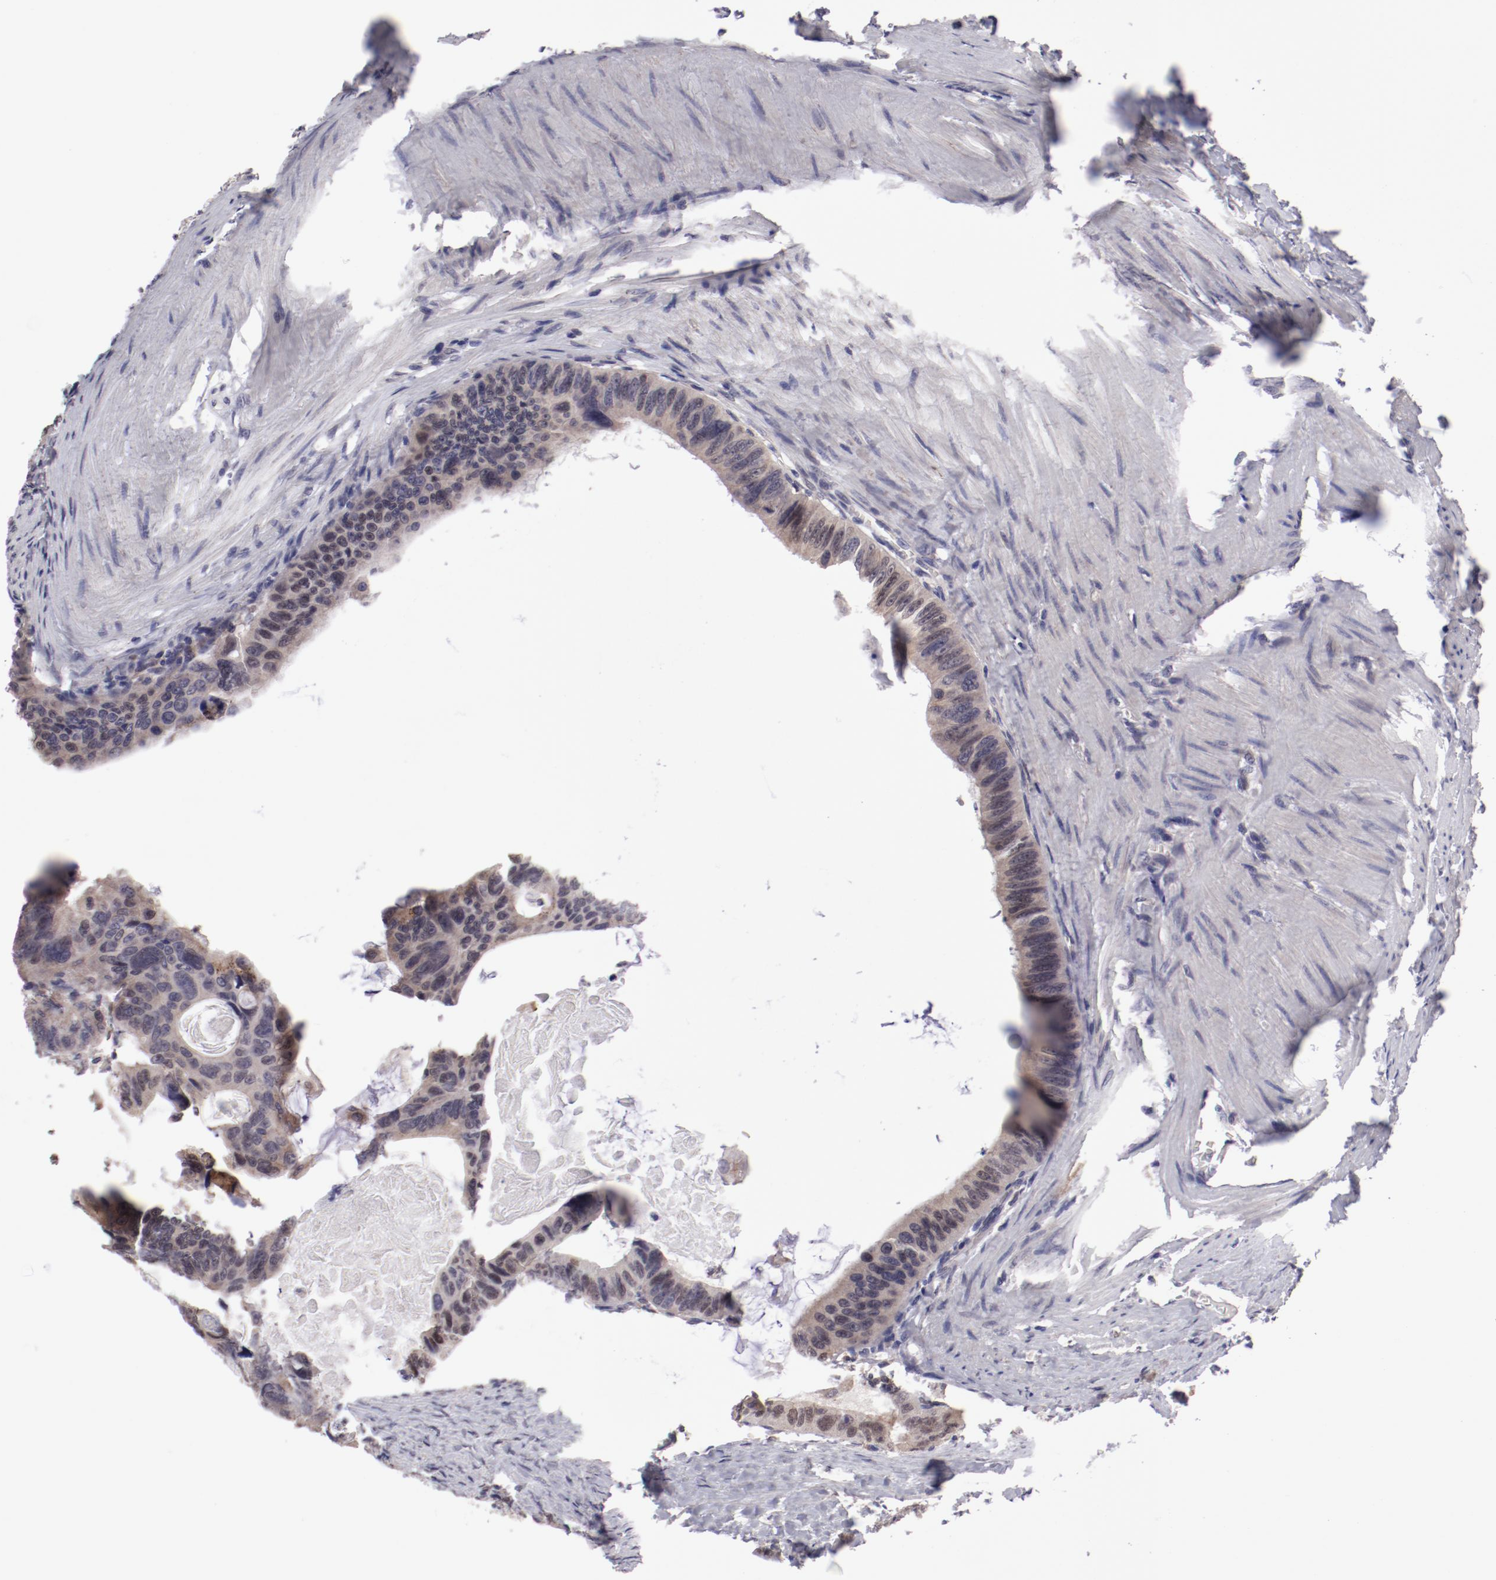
{"staining": {"intensity": "weak", "quantity": ">75%", "location": "cytoplasmic/membranous"}, "tissue": "colorectal cancer", "cell_type": "Tumor cells", "image_type": "cancer", "snomed": [{"axis": "morphology", "description": "Adenocarcinoma, NOS"}, {"axis": "topography", "description": "Colon"}], "caption": "An immunohistochemistry (IHC) image of tumor tissue is shown. Protein staining in brown shows weak cytoplasmic/membranous positivity in colorectal cancer within tumor cells.", "gene": "IL12A", "patient": {"sex": "female", "age": 55}}